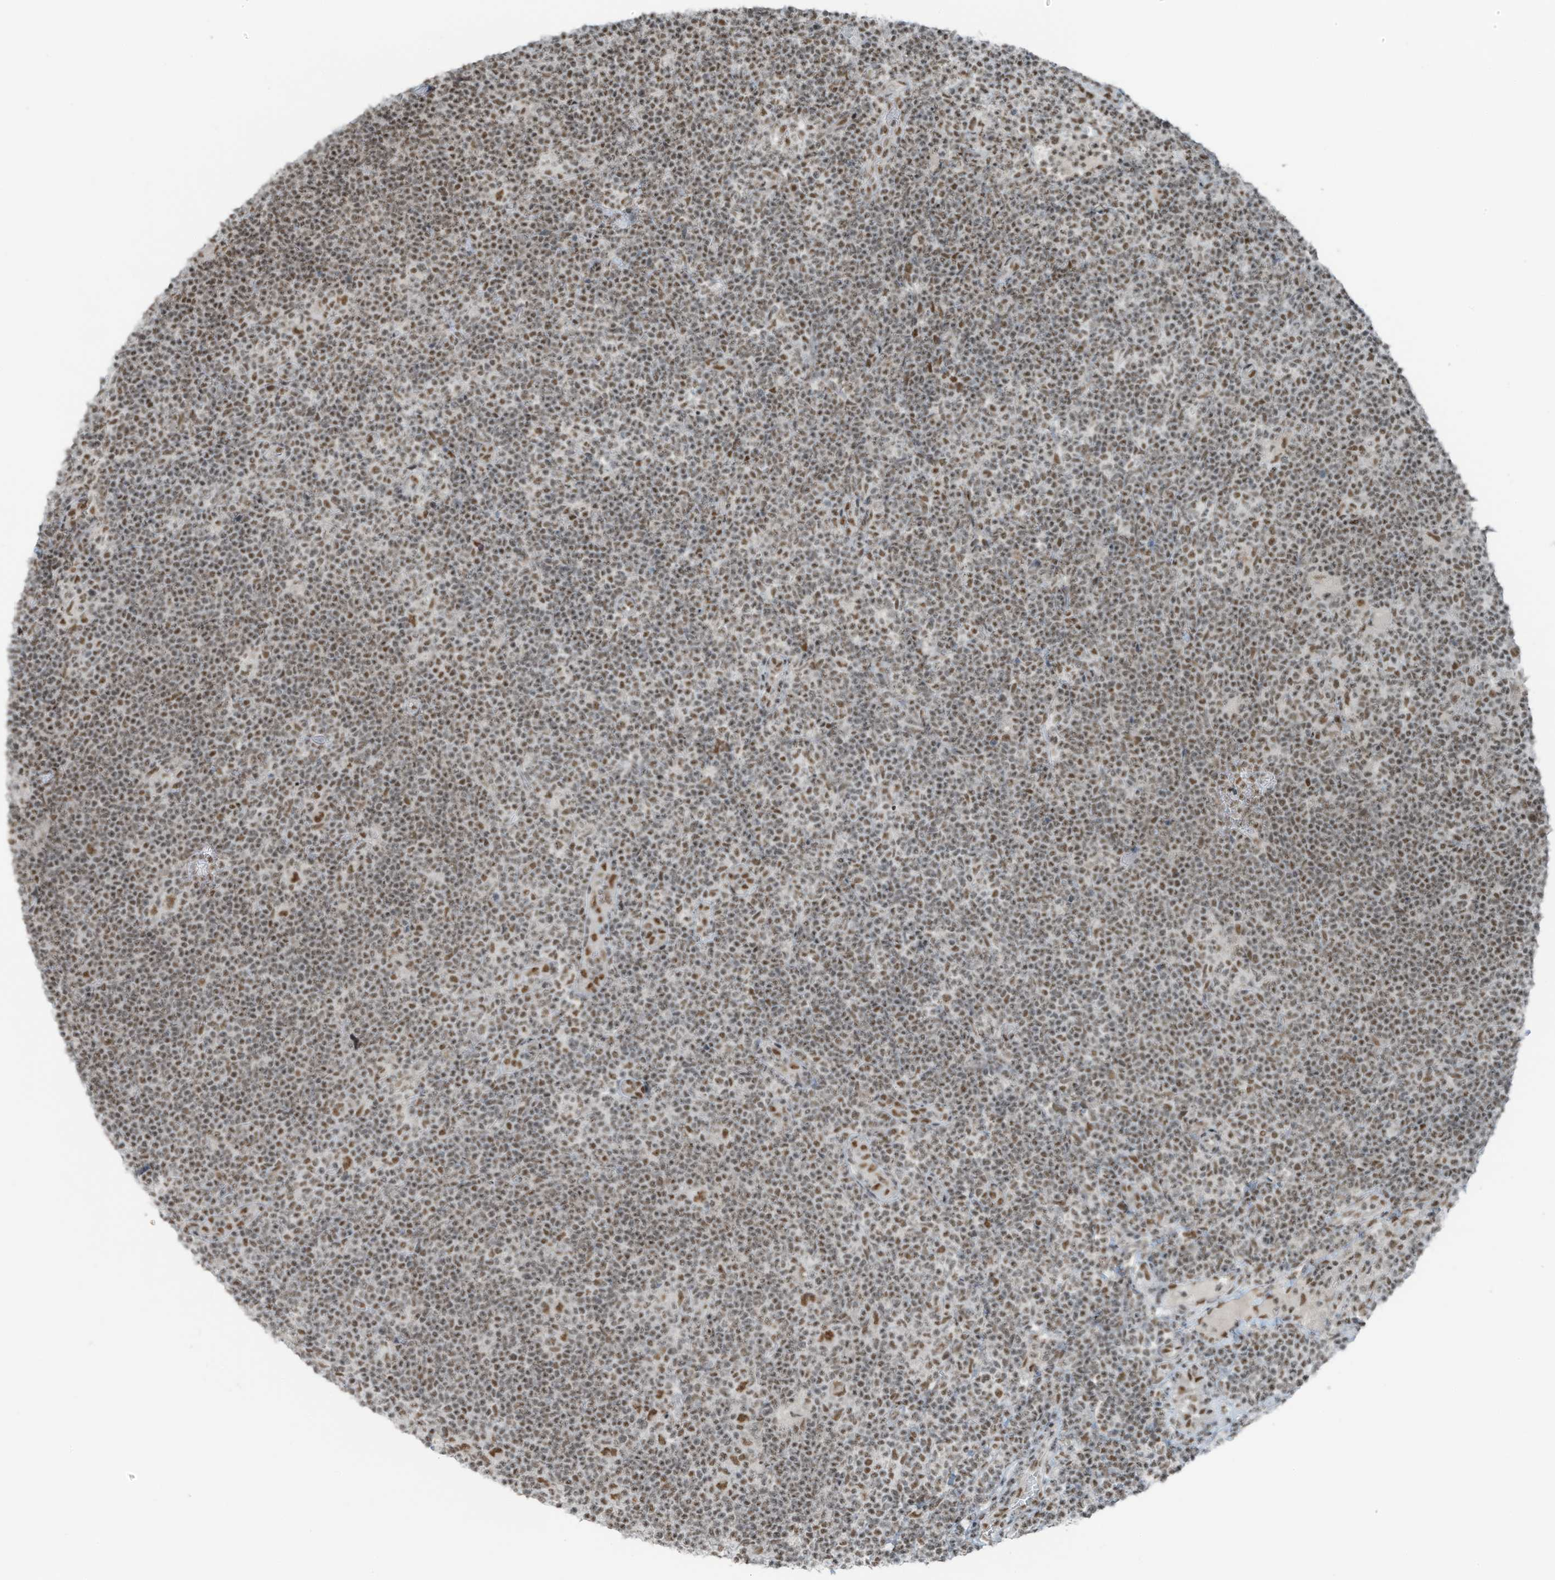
{"staining": {"intensity": "moderate", "quantity": ">75%", "location": "nuclear"}, "tissue": "lymphoma", "cell_type": "Tumor cells", "image_type": "cancer", "snomed": [{"axis": "morphology", "description": "Hodgkin's disease, NOS"}, {"axis": "topography", "description": "Lymph node"}], "caption": "Moderate nuclear protein staining is identified in about >75% of tumor cells in lymphoma.", "gene": "WRNIP1", "patient": {"sex": "female", "age": 57}}